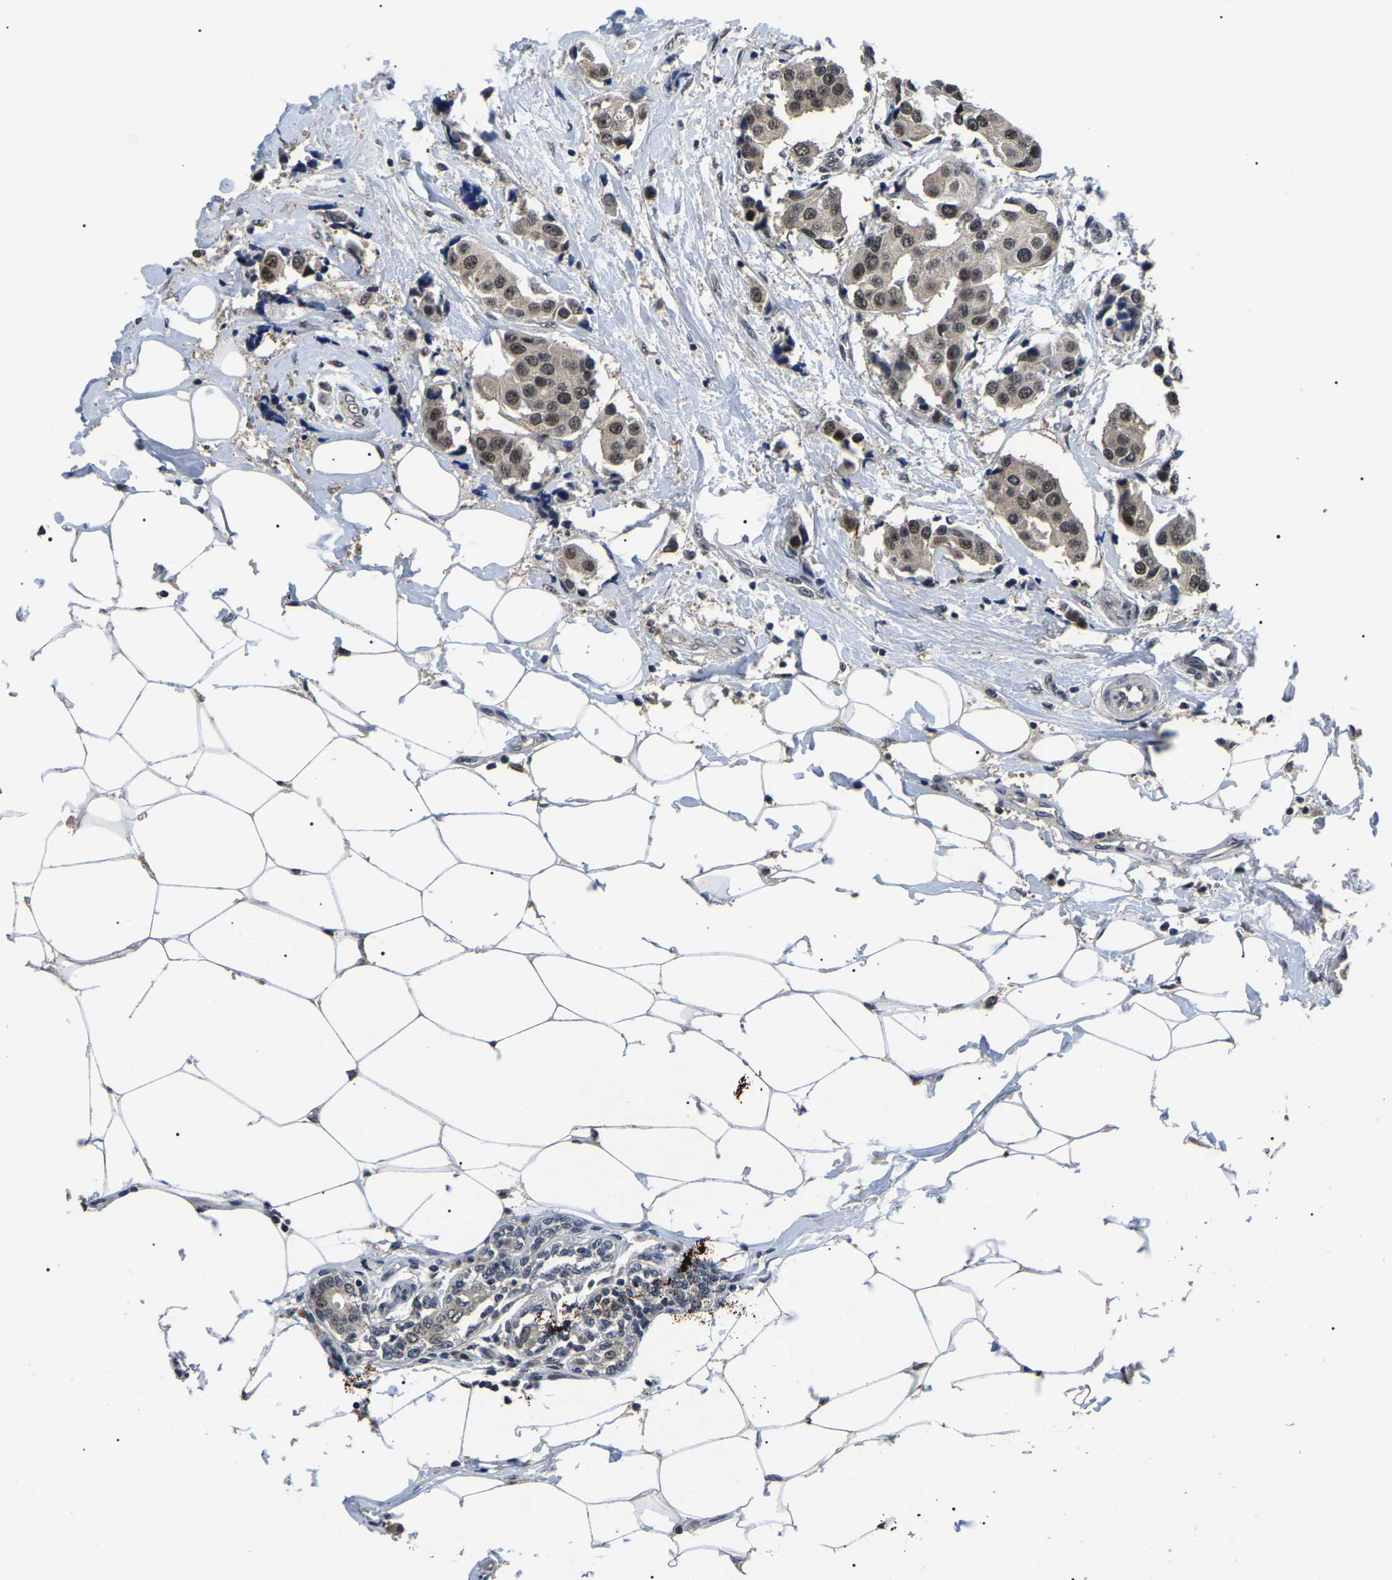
{"staining": {"intensity": "moderate", "quantity": ">75%", "location": "nuclear"}, "tissue": "breast cancer", "cell_type": "Tumor cells", "image_type": "cancer", "snomed": [{"axis": "morphology", "description": "Normal tissue, NOS"}, {"axis": "morphology", "description": "Duct carcinoma"}, {"axis": "topography", "description": "Breast"}], "caption": "This is an image of IHC staining of breast invasive ductal carcinoma, which shows moderate positivity in the nuclear of tumor cells.", "gene": "PPM1E", "patient": {"sex": "female", "age": 39}}